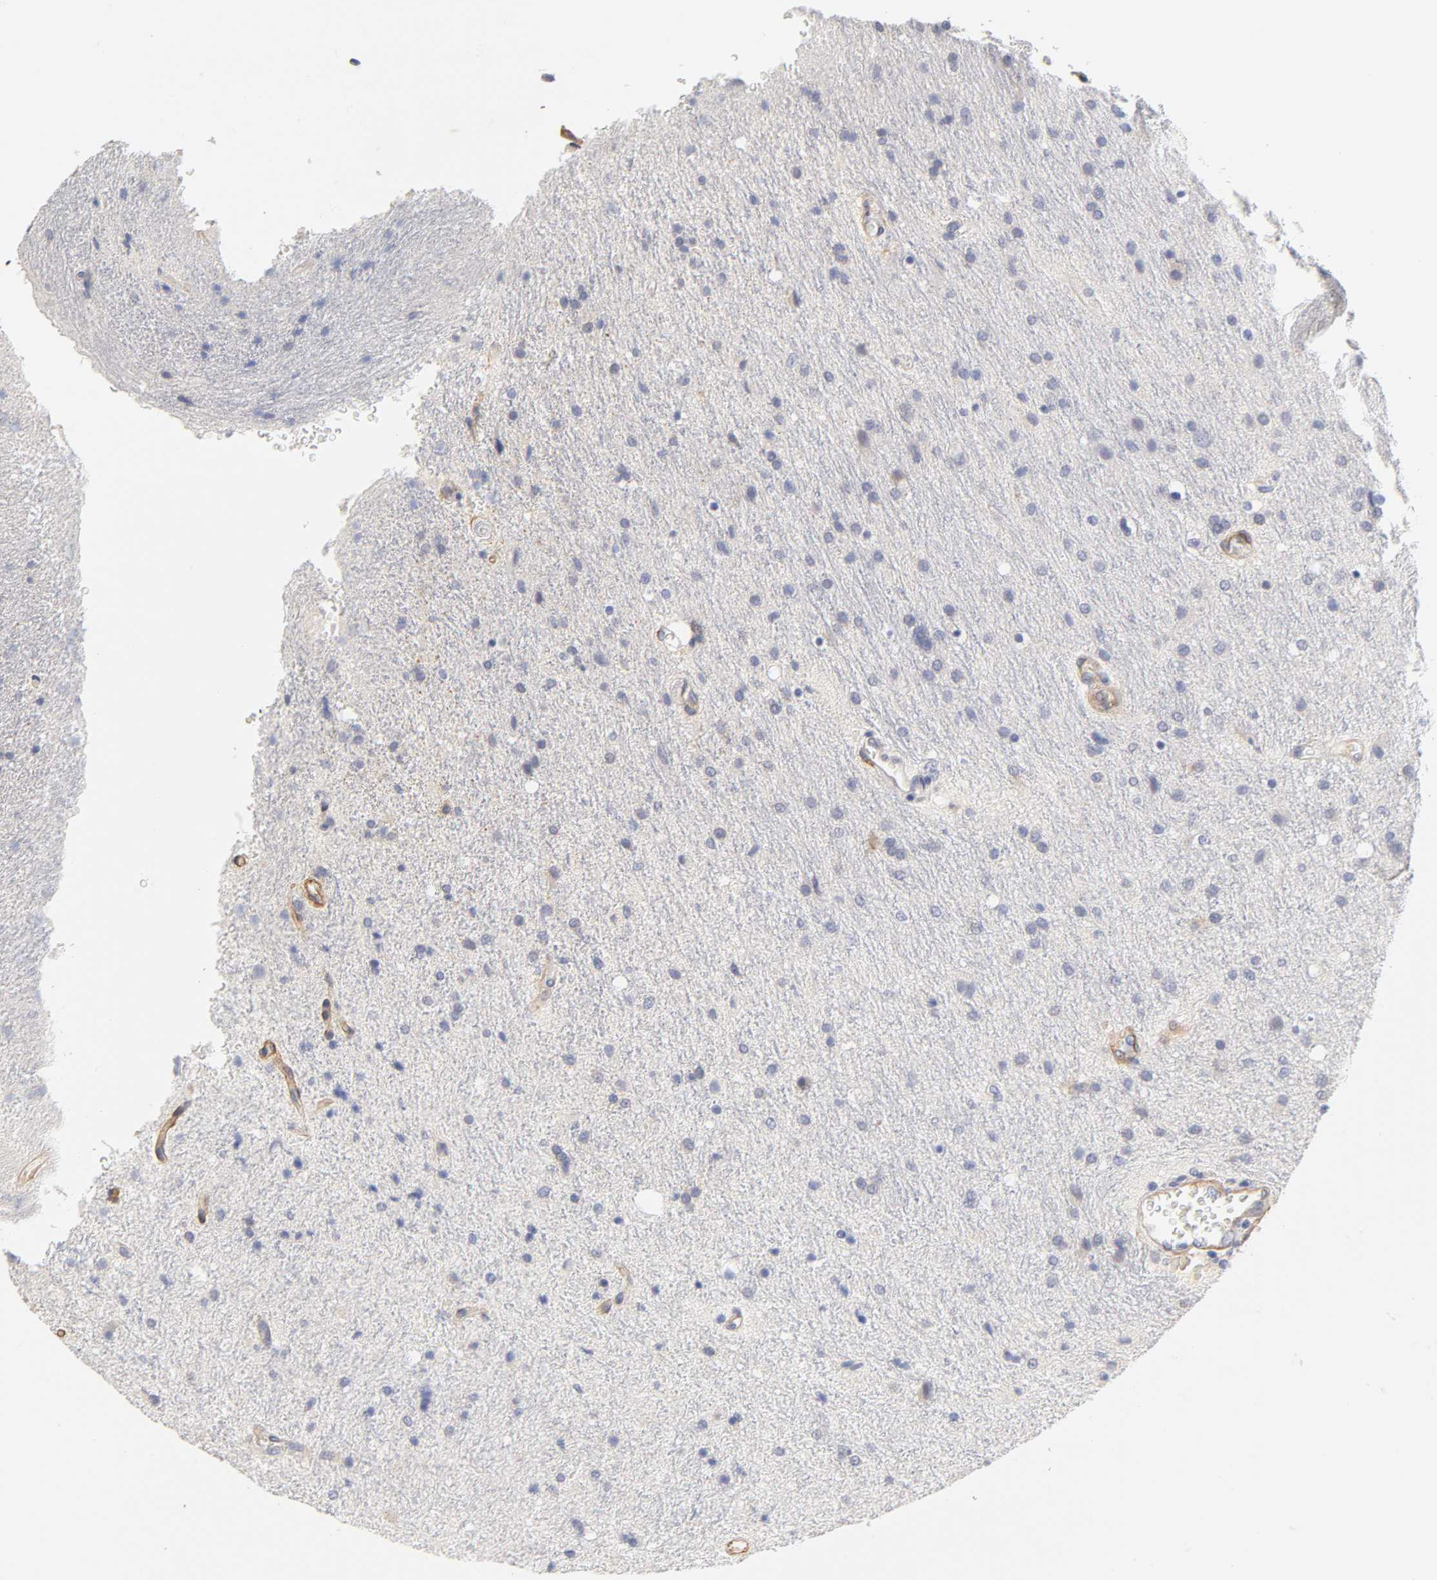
{"staining": {"intensity": "negative", "quantity": "none", "location": "none"}, "tissue": "glioma", "cell_type": "Tumor cells", "image_type": "cancer", "snomed": [{"axis": "morphology", "description": "Normal tissue, NOS"}, {"axis": "morphology", "description": "Glioma, malignant, High grade"}, {"axis": "topography", "description": "Cerebral cortex"}], "caption": "Human glioma stained for a protein using IHC demonstrates no expression in tumor cells.", "gene": "LAMB1", "patient": {"sex": "male", "age": 56}}